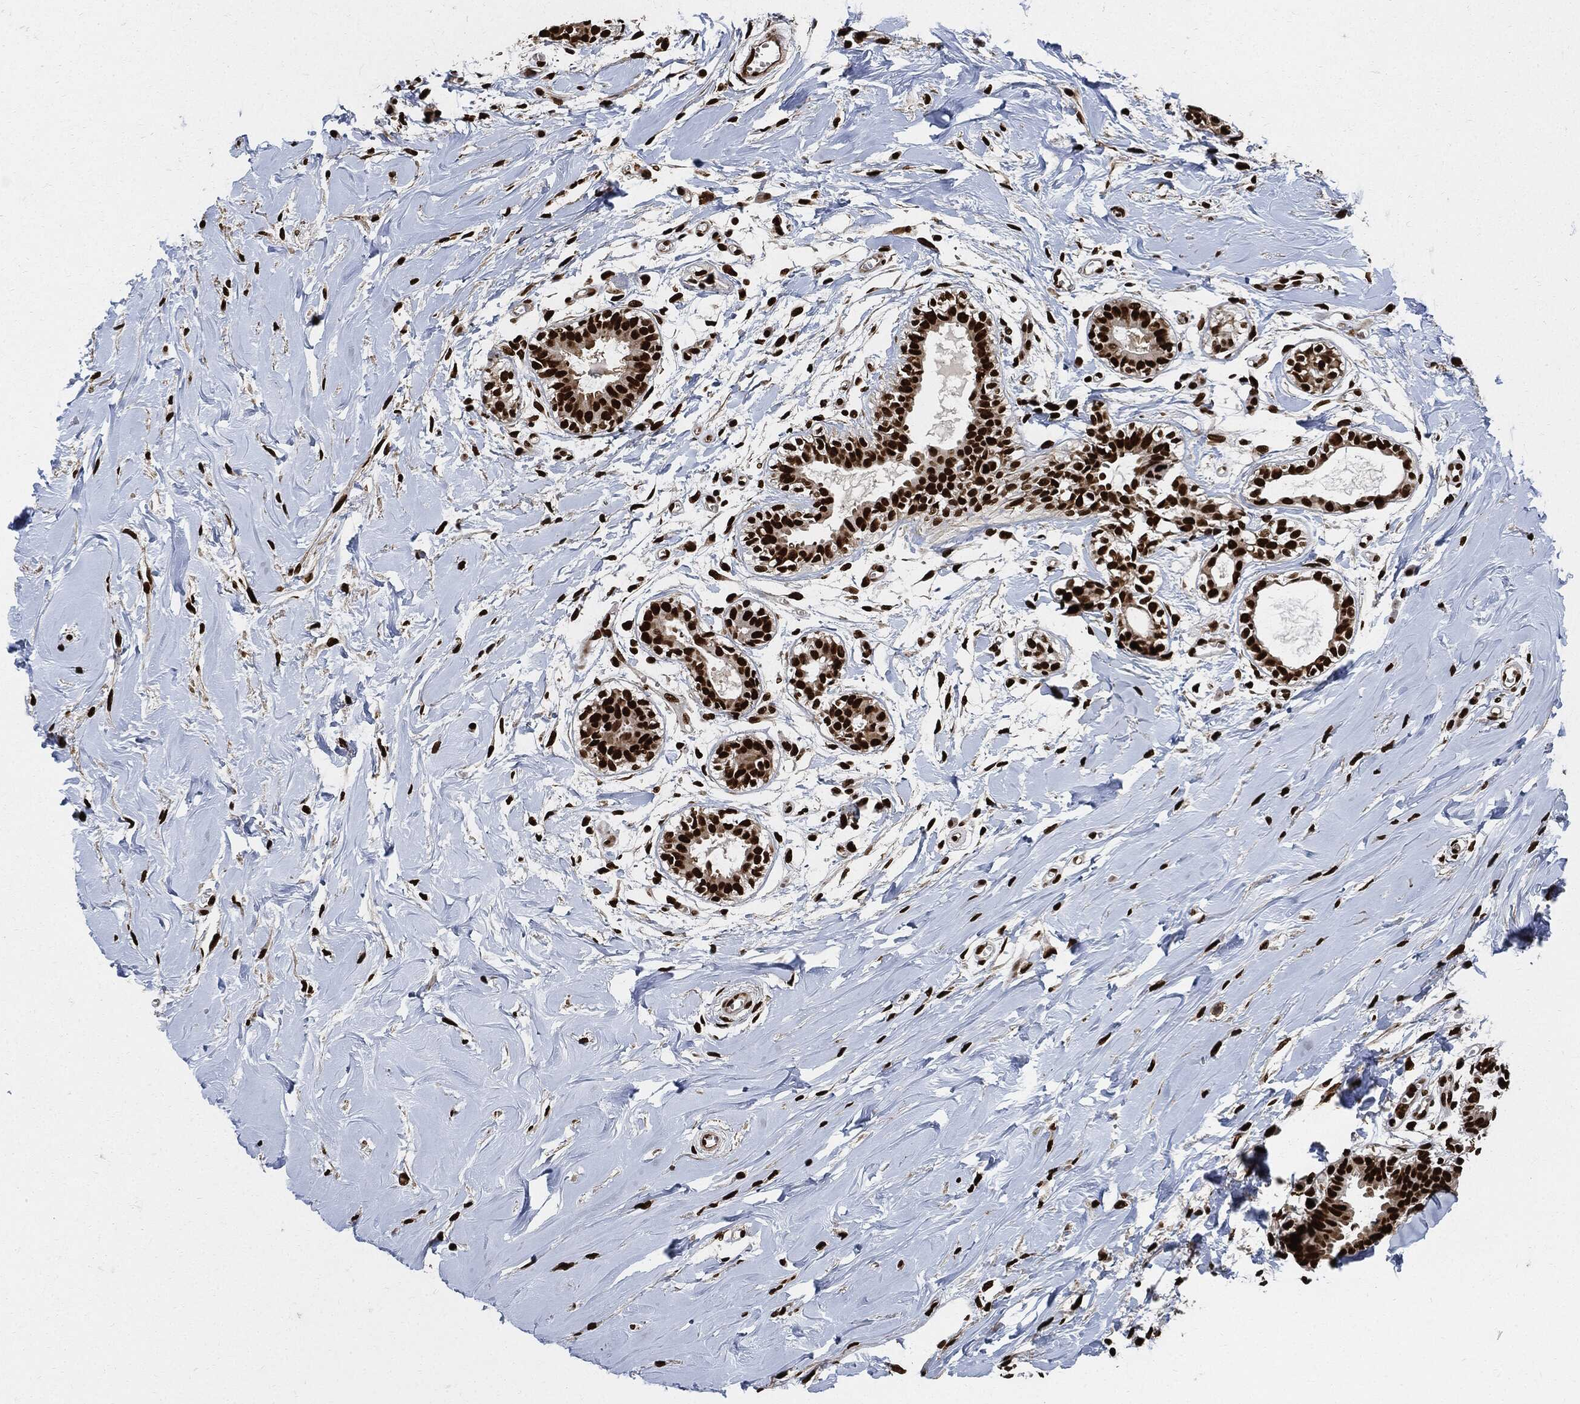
{"staining": {"intensity": "negative", "quantity": "none", "location": "none"}, "tissue": "soft tissue", "cell_type": "Fibroblasts", "image_type": "normal", "snomed": [{"axis": "morphology", "description": "Normal tissue, NOS"}, {"axis": "topography", "description": "Breast"}], "caption": "Immunohistochemistry (IHC) photomicrograph of normal human soft tissue stained for a protein (brown), which exhibits no staining in fibroblasts. (Immunohistochemistry, brightfield microscopy, high magnification).", "gene": "RECQL", "patient": {"sex": "female", "age": 49}}